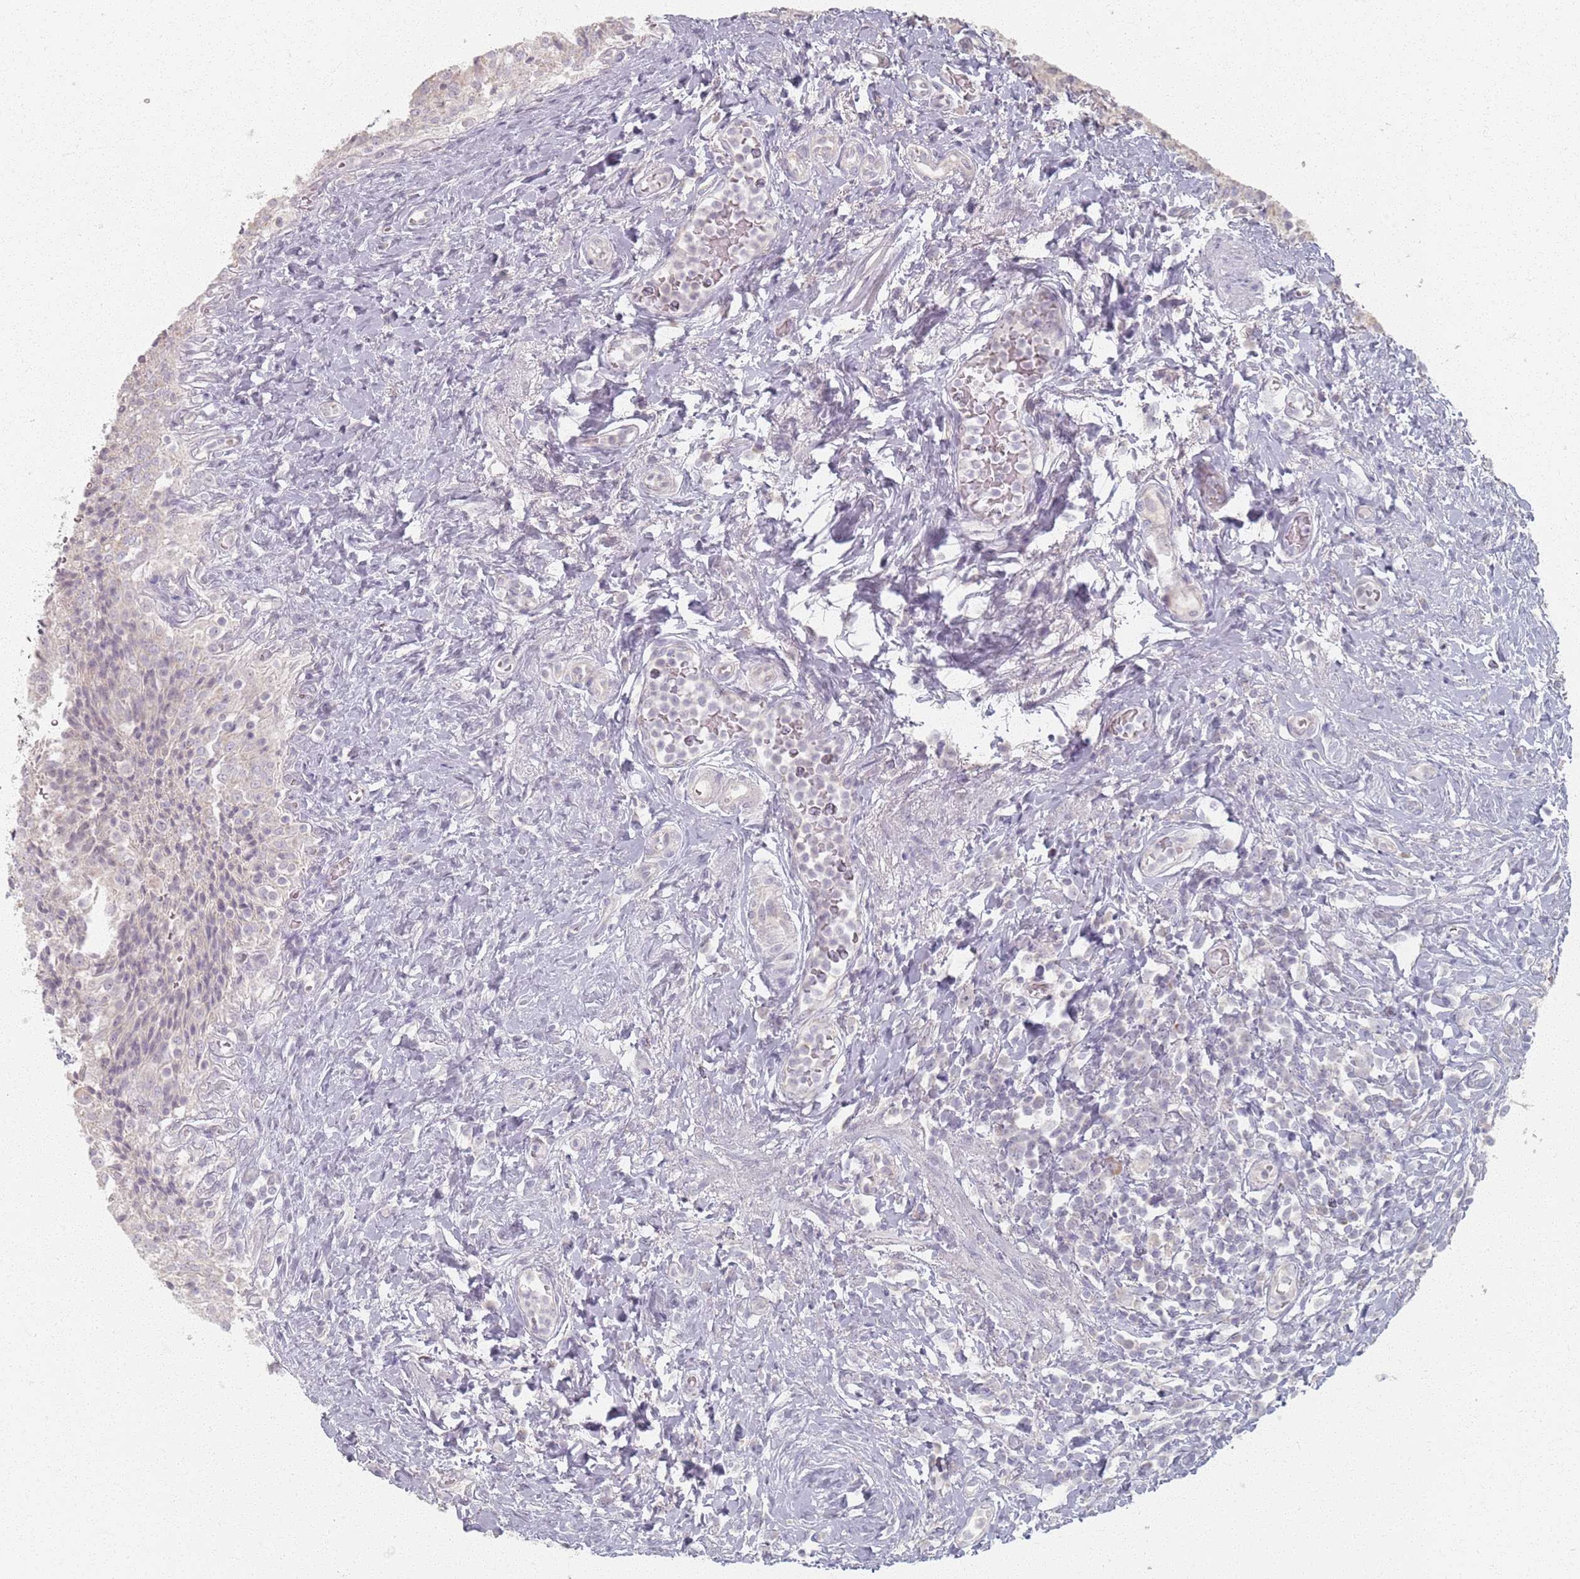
{"staining": {"intensity": "weak", "quantity": "25%-75%", "location": "cytoplasmic/membranous"}, "tissue": "urinary bladder", "cell_type": "Urothelial cells", "image_type": "normal", "snomed": [{"axis": "morphology", "description": "Normal tissue, NOS"}, {"axis": "morphology", "description": "Inflammation, NOS"}, {"axis": "topography", "description": "Urinary bladder"}], "caption": "Brown immunohistochemical staining in unremarkable urinary bladder demonstrates weak cytoplasmic/membranous staining in about 25%-75% of urothelial cells.", "gene": "PKD2L2", "patient": {"sex": "male", "age": 64}}